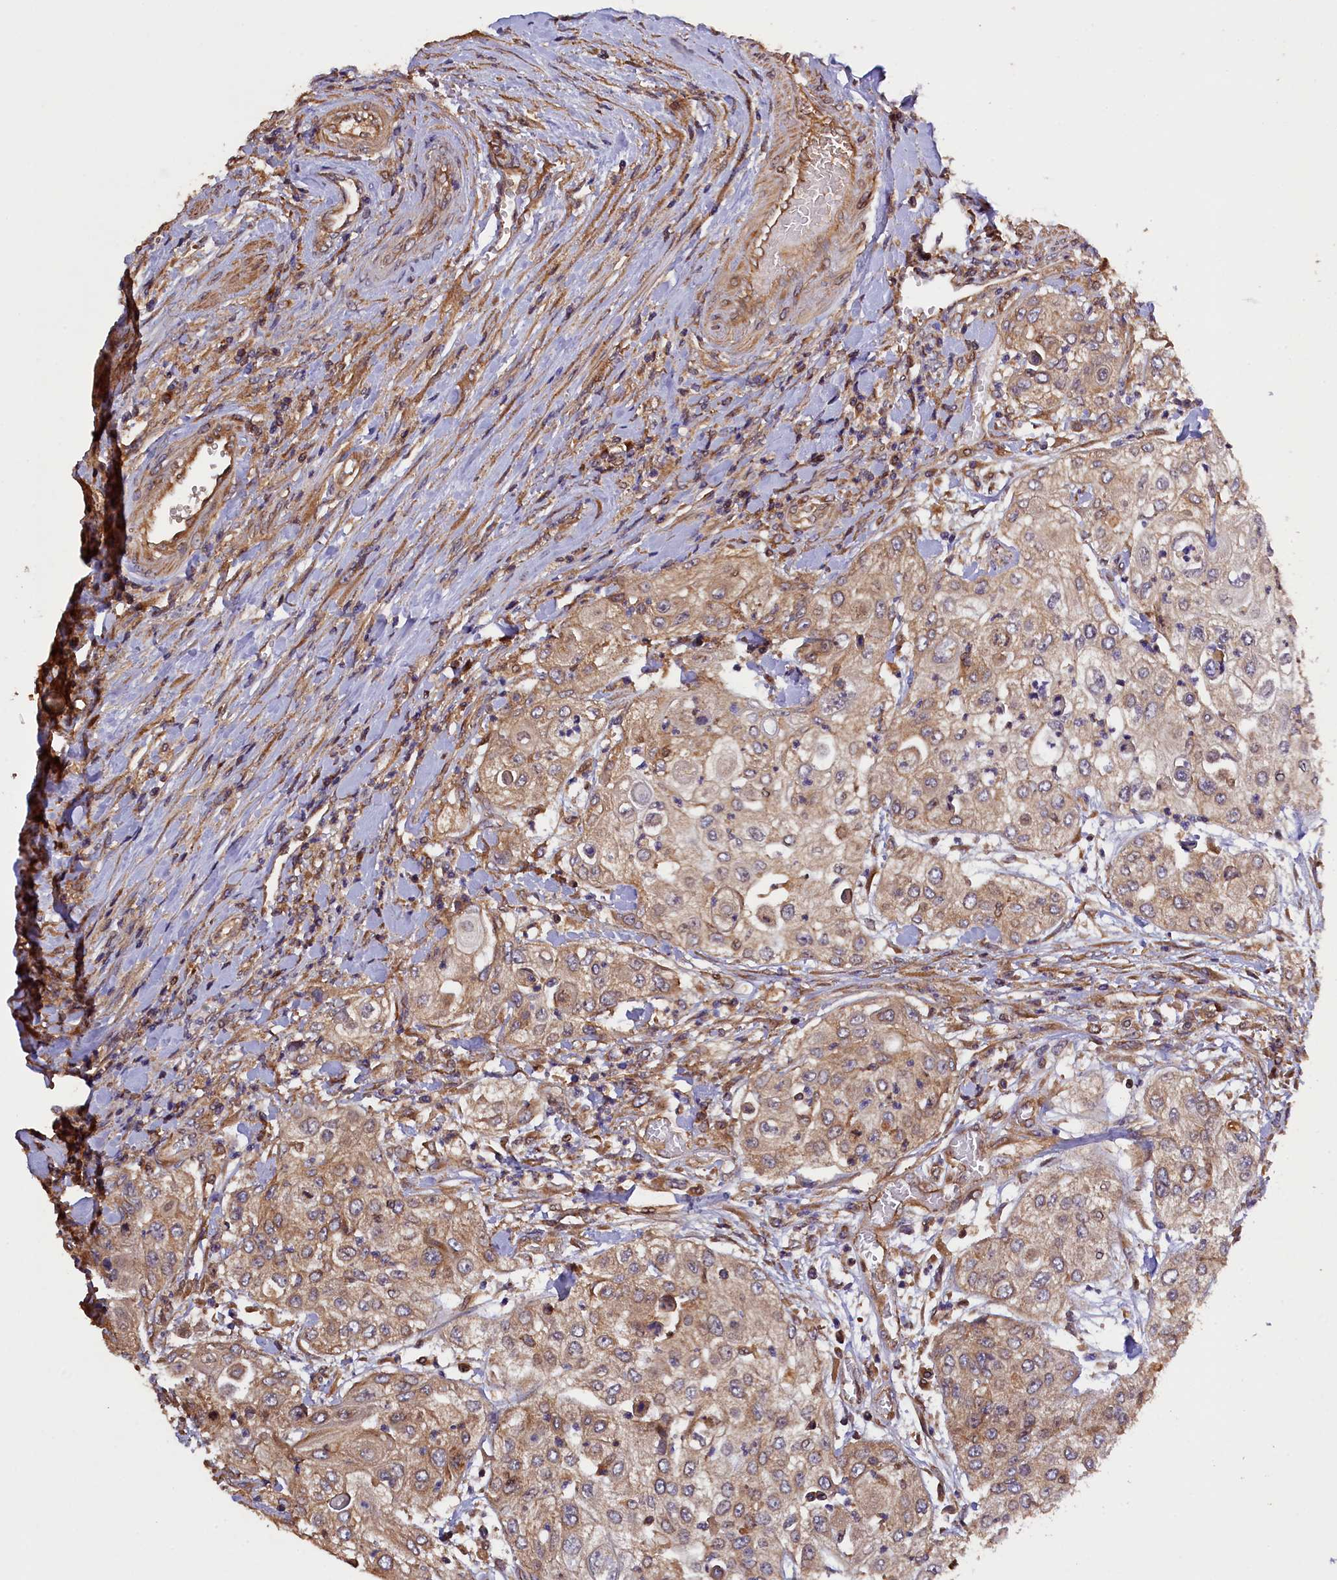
{"staining": {"intensity": "moderate", "quantity": ">75%", "location": "cytoplasmic/membranous"}, "tissue": "urothelial cancer", "cell_type": "Tumor cells", "image_type": "cancer", "snomed": [{"axis": "morphology", "description": "Urothelial carcinoma, High grade"}, {"axis": "topography", "description": "Urinary bladder"}], "caption": "High-grade urothelial carcinoma tissue reveals moderate cytoplasmic/membranous positivity in approximately >75% of tumor cells, visualized by immunohistochemistry.", "gene": "KLC2", "patient": {"sex": "female", "age": 79}}